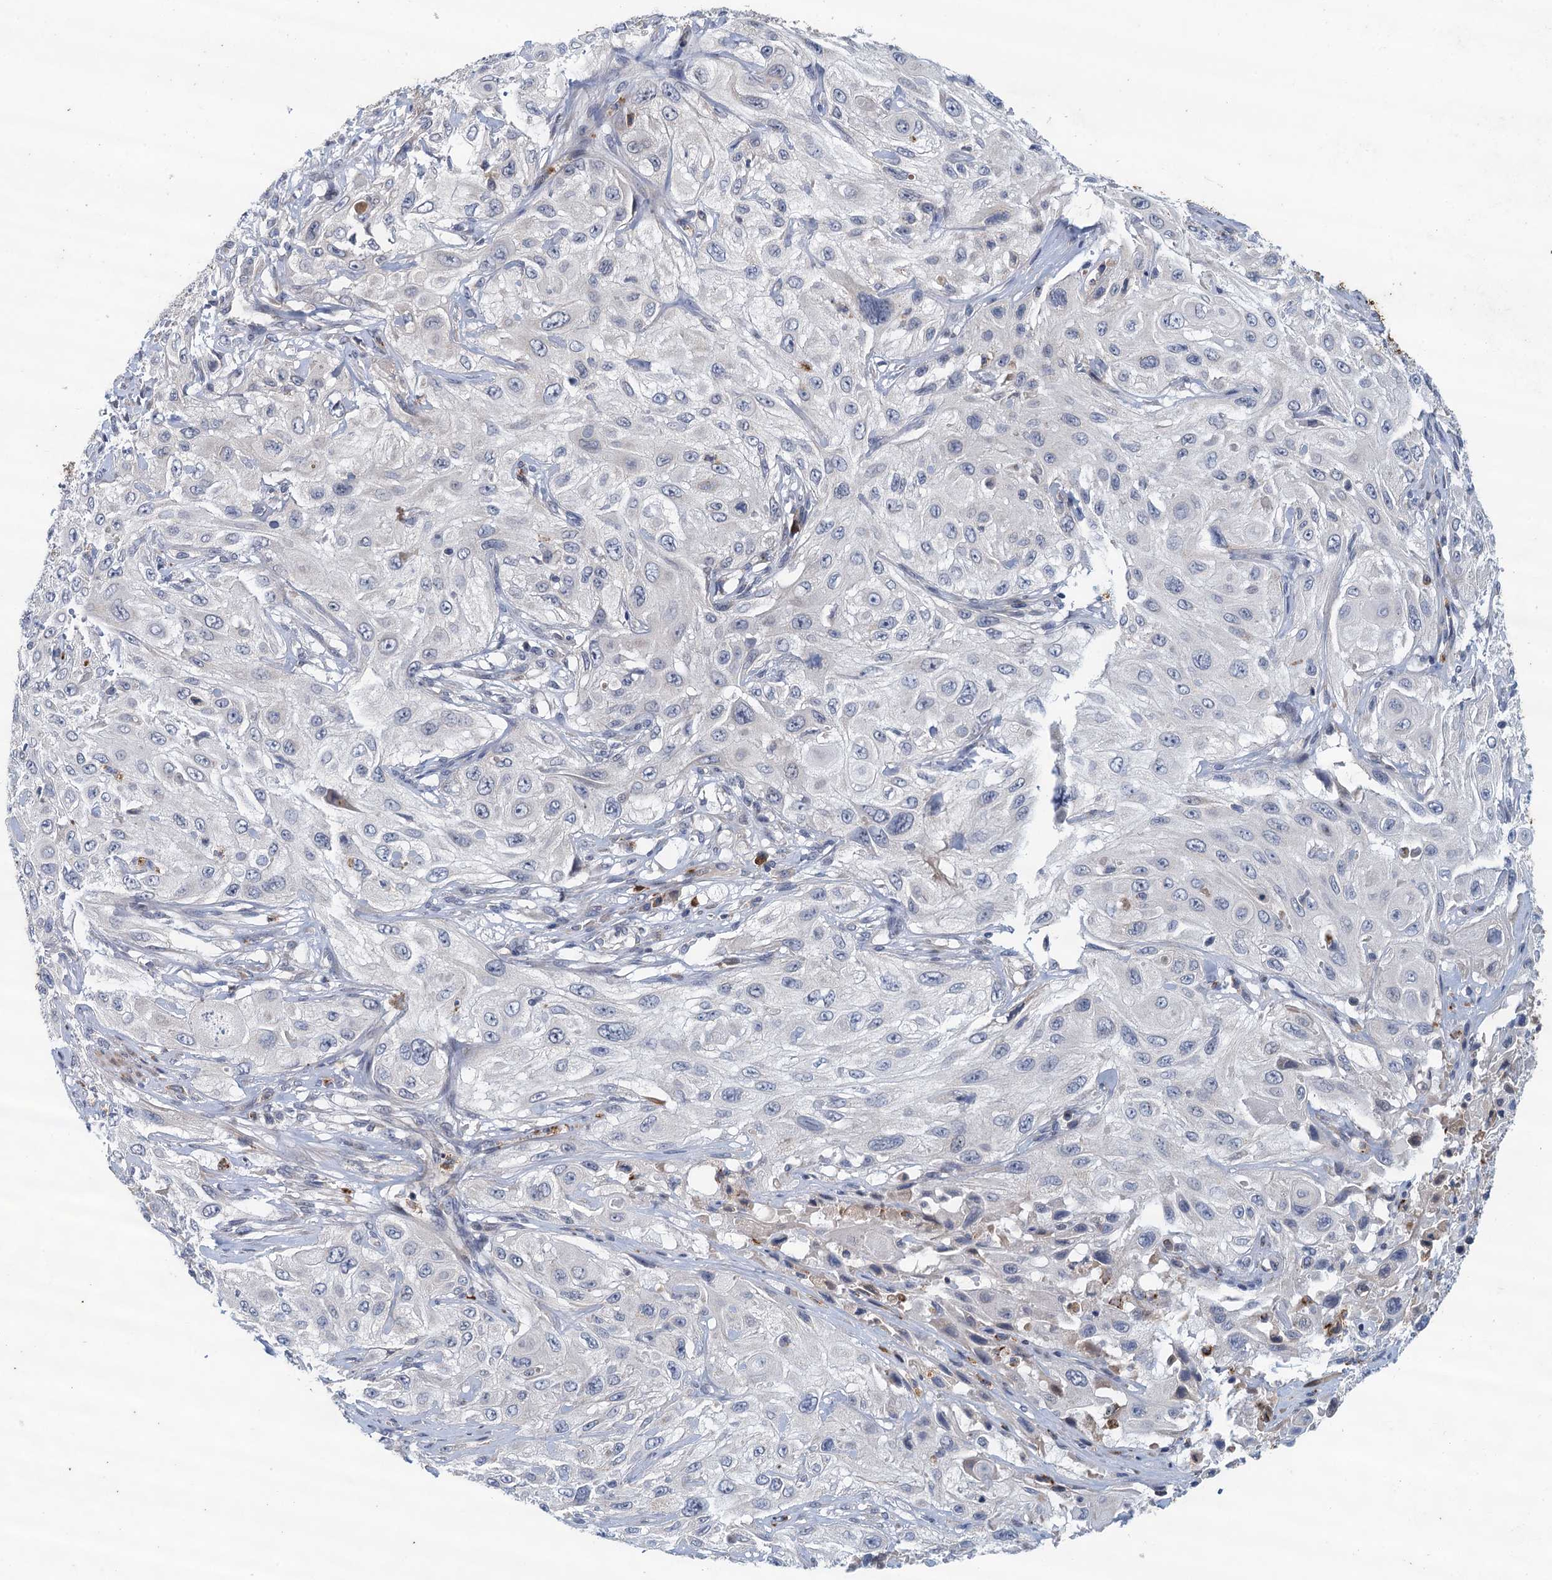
{"staining": {"intensity": "negative", "quantity": "none", "location": "none"}, "tissue": "cervical cancer", "cell_type": "Tumor cells", "image_type": "cancer", "snomed": [{"axis": "morphology", "description": "Squamous cell carcinoma, NOS"}, {"axis": "topography", "description": "Cervix"}], "caption": "Cervical cancer was stained to show a protein in brown. There is no significant staining in tumor cells.", "gene": "TPCN1", "patient": {"sex": "female", "age": 42}}